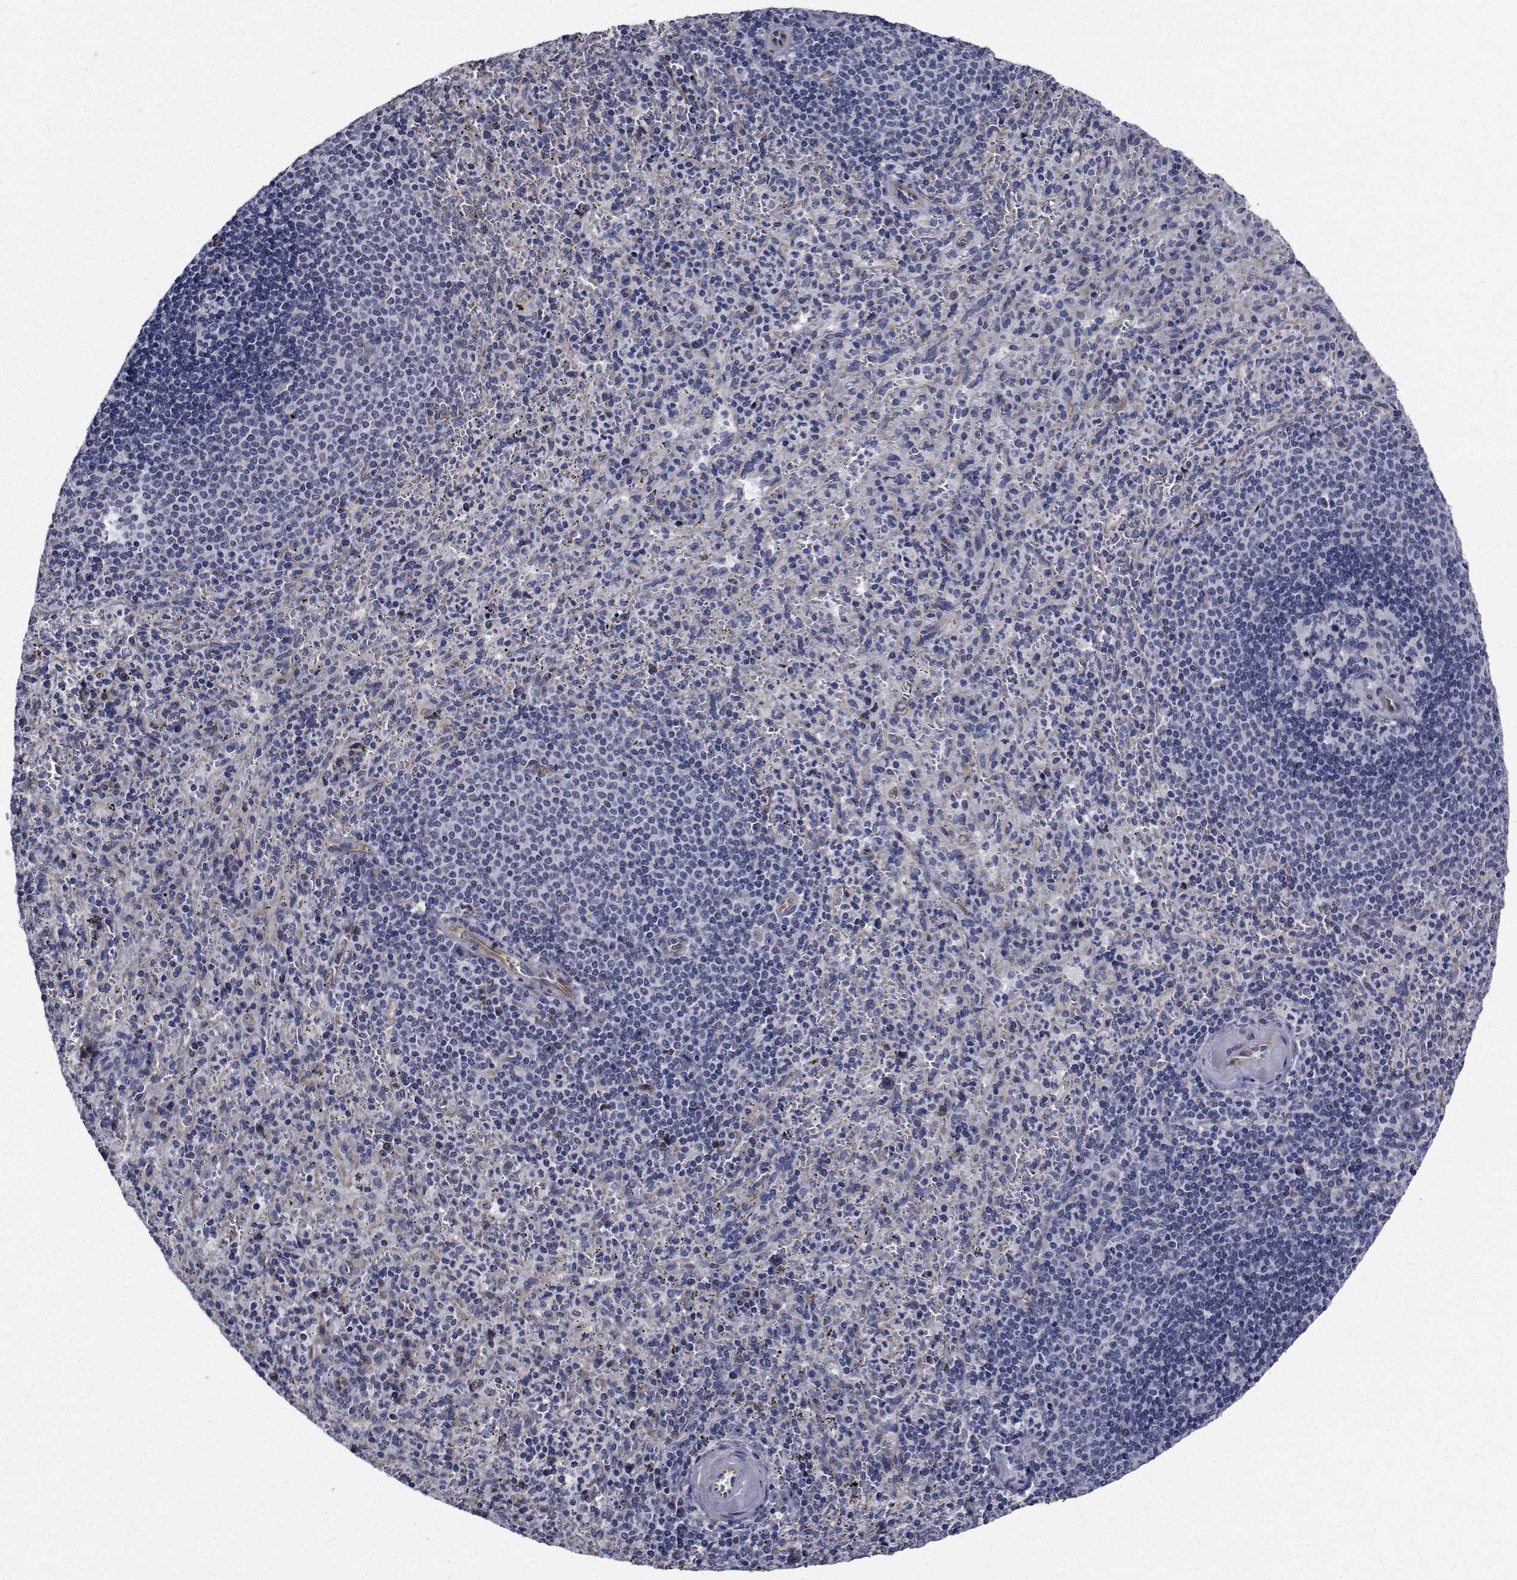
{"staining": {"intensity": "negative", "quantity": "none", "location": "none"}, "tissue": "spleen", "cell_type": "Cells in red pulp", "image_type": "normal", "snomed": [{"axis": "morphology", "description": "Normal tissue, NOS"}, {"axis": "topography", "description": "Spleen"}], "caption": "High power microscopy image of an IHC photomicrograph of benign spleen, revealing no significant expression in cells in red pulp.", "gene": "TTBK1", "patient": {"sex": "male", "age": 57}}